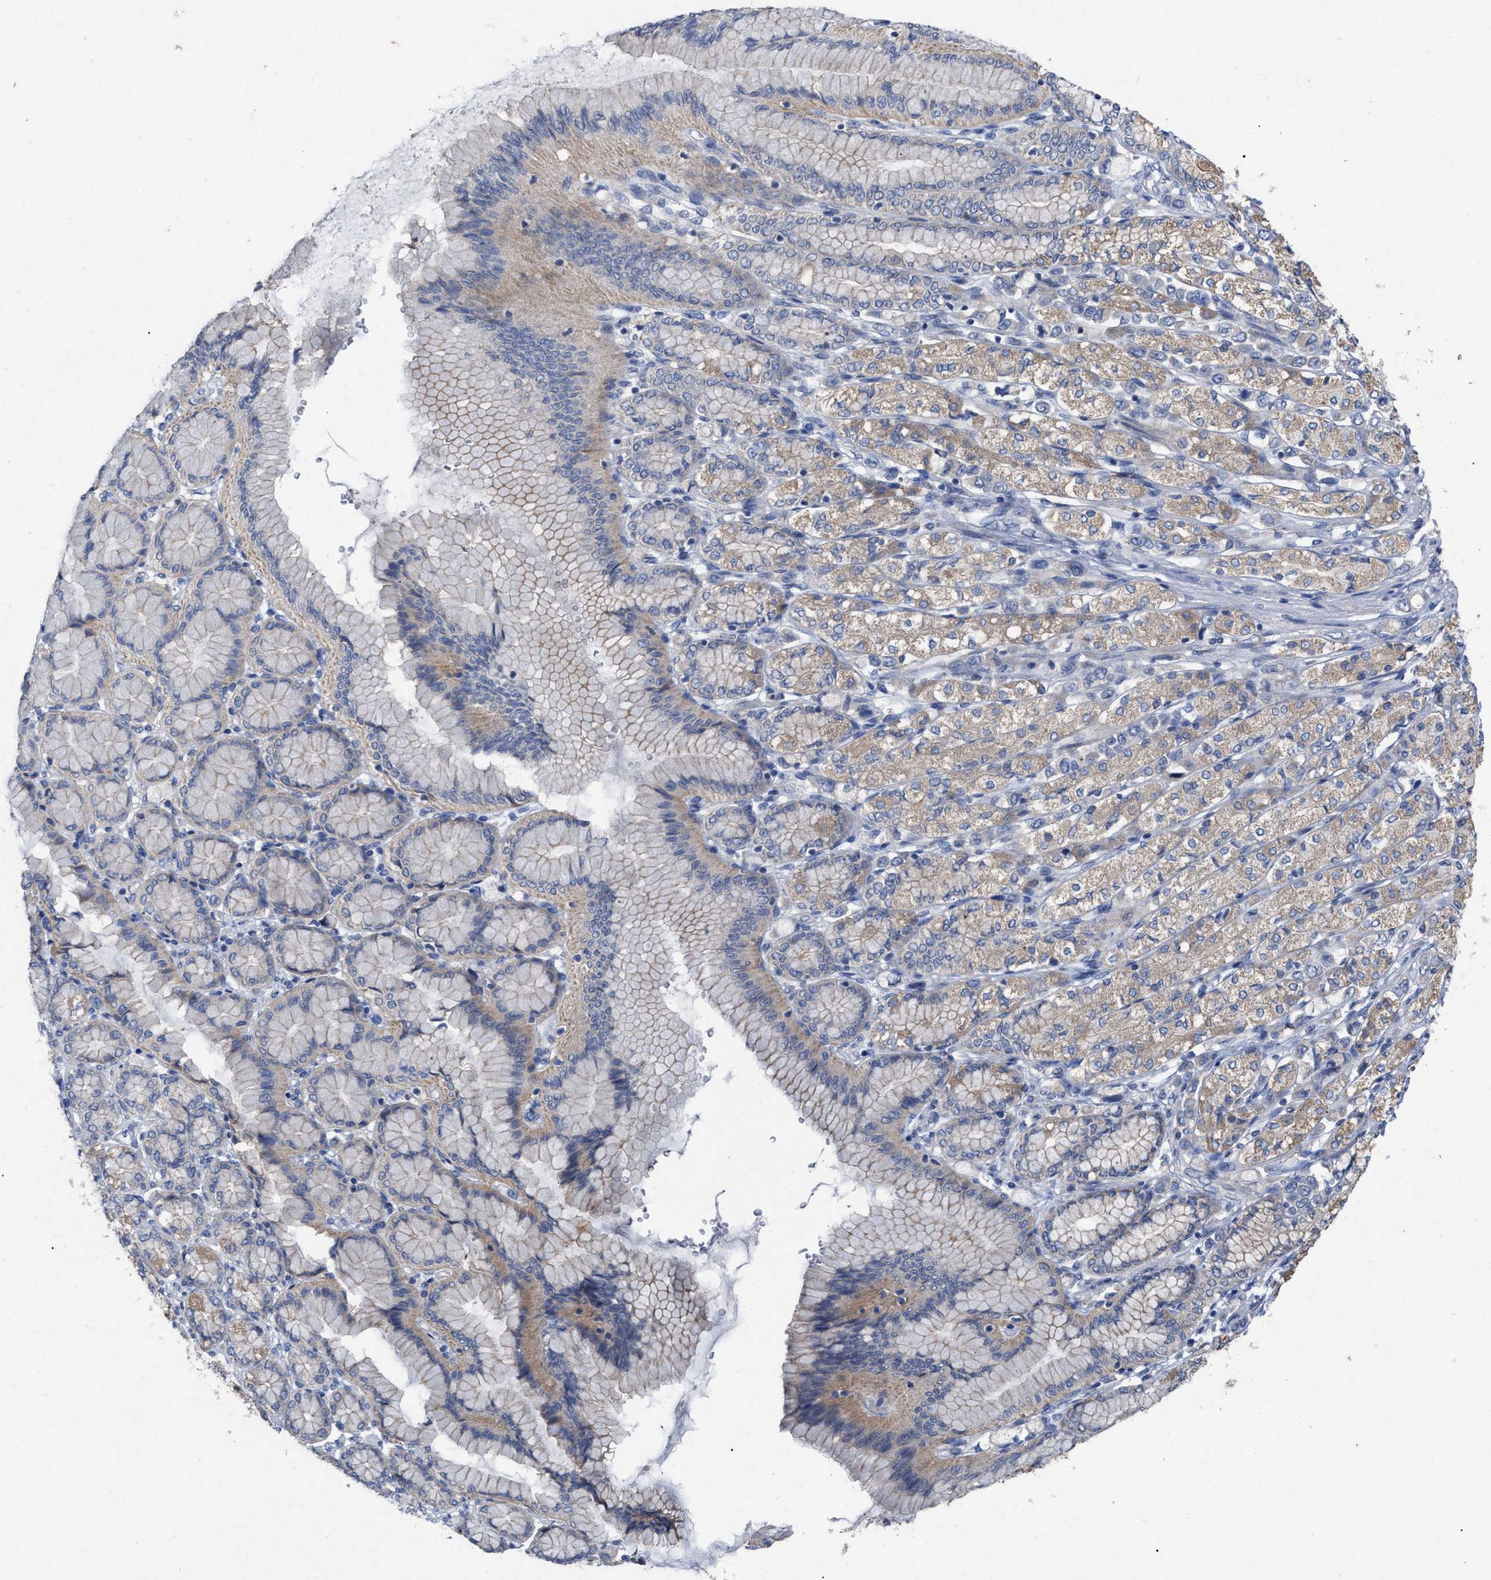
{"staining": {"intensity": "weak", "quantity": ">75%", "location": "cytoplasmic/membranous"}, "tissue": "stomach cancer", "cell_type": "Tumor cells", "image_type": "cancer", "snomed": [{"axis": "morphology", "description": "Adenocarcinoma, NOS"}, {"axis": "topography", "description": "Stomach"}], "caption": "Immunohistochemistry (IHC) (DAB (3,3'-diaminobenzidine)) staining of stomach cancer shows weak cytoplasmic/membranous protein positivity in approximately >75% of tumor cells.", "gene": "VIP", "patient": {"sex": "female", "age": 65}}